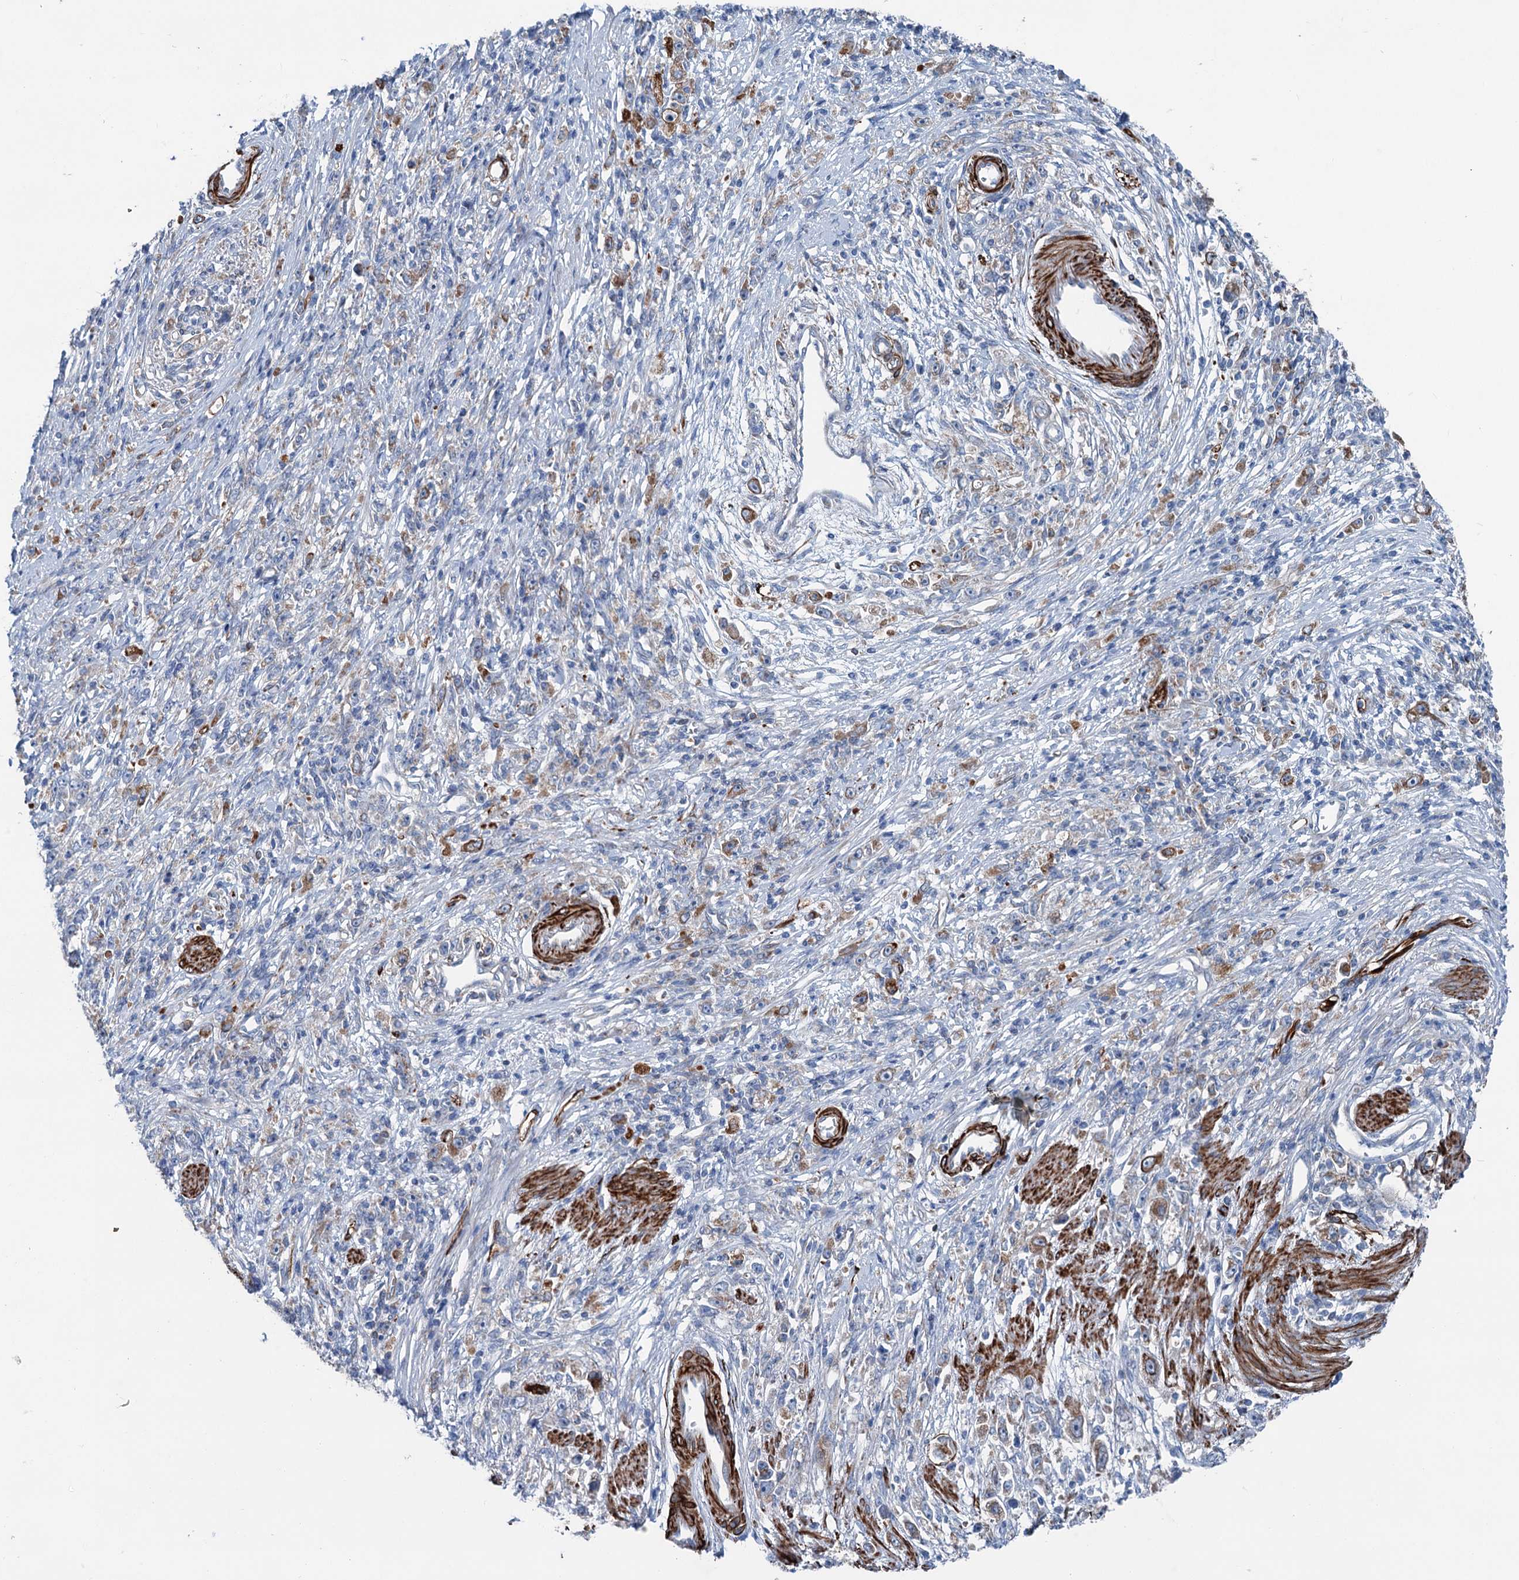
{"staining": {"intensity": "moderate", "quantity": "<25%", "location": "cytoplasmic/membranous"}, "tissue": "stomach cancer", "cell_type": "Tumor cells", "image_type": "cancer", "snomed": [{"axis": "morphology", "description": "Adenocarcinoma, NOS"}, {"axis": "topography", "description": "Stomach"}], "caption": "Adenocarcinoma (stomach) was stained to show a protein in brown. There is low levels of moderate cytoplasmic/membranous positivity in about <25% of tumor cells.", "gene": "CALCOCO1", "patient": {"sex": "female", "age": 59}}